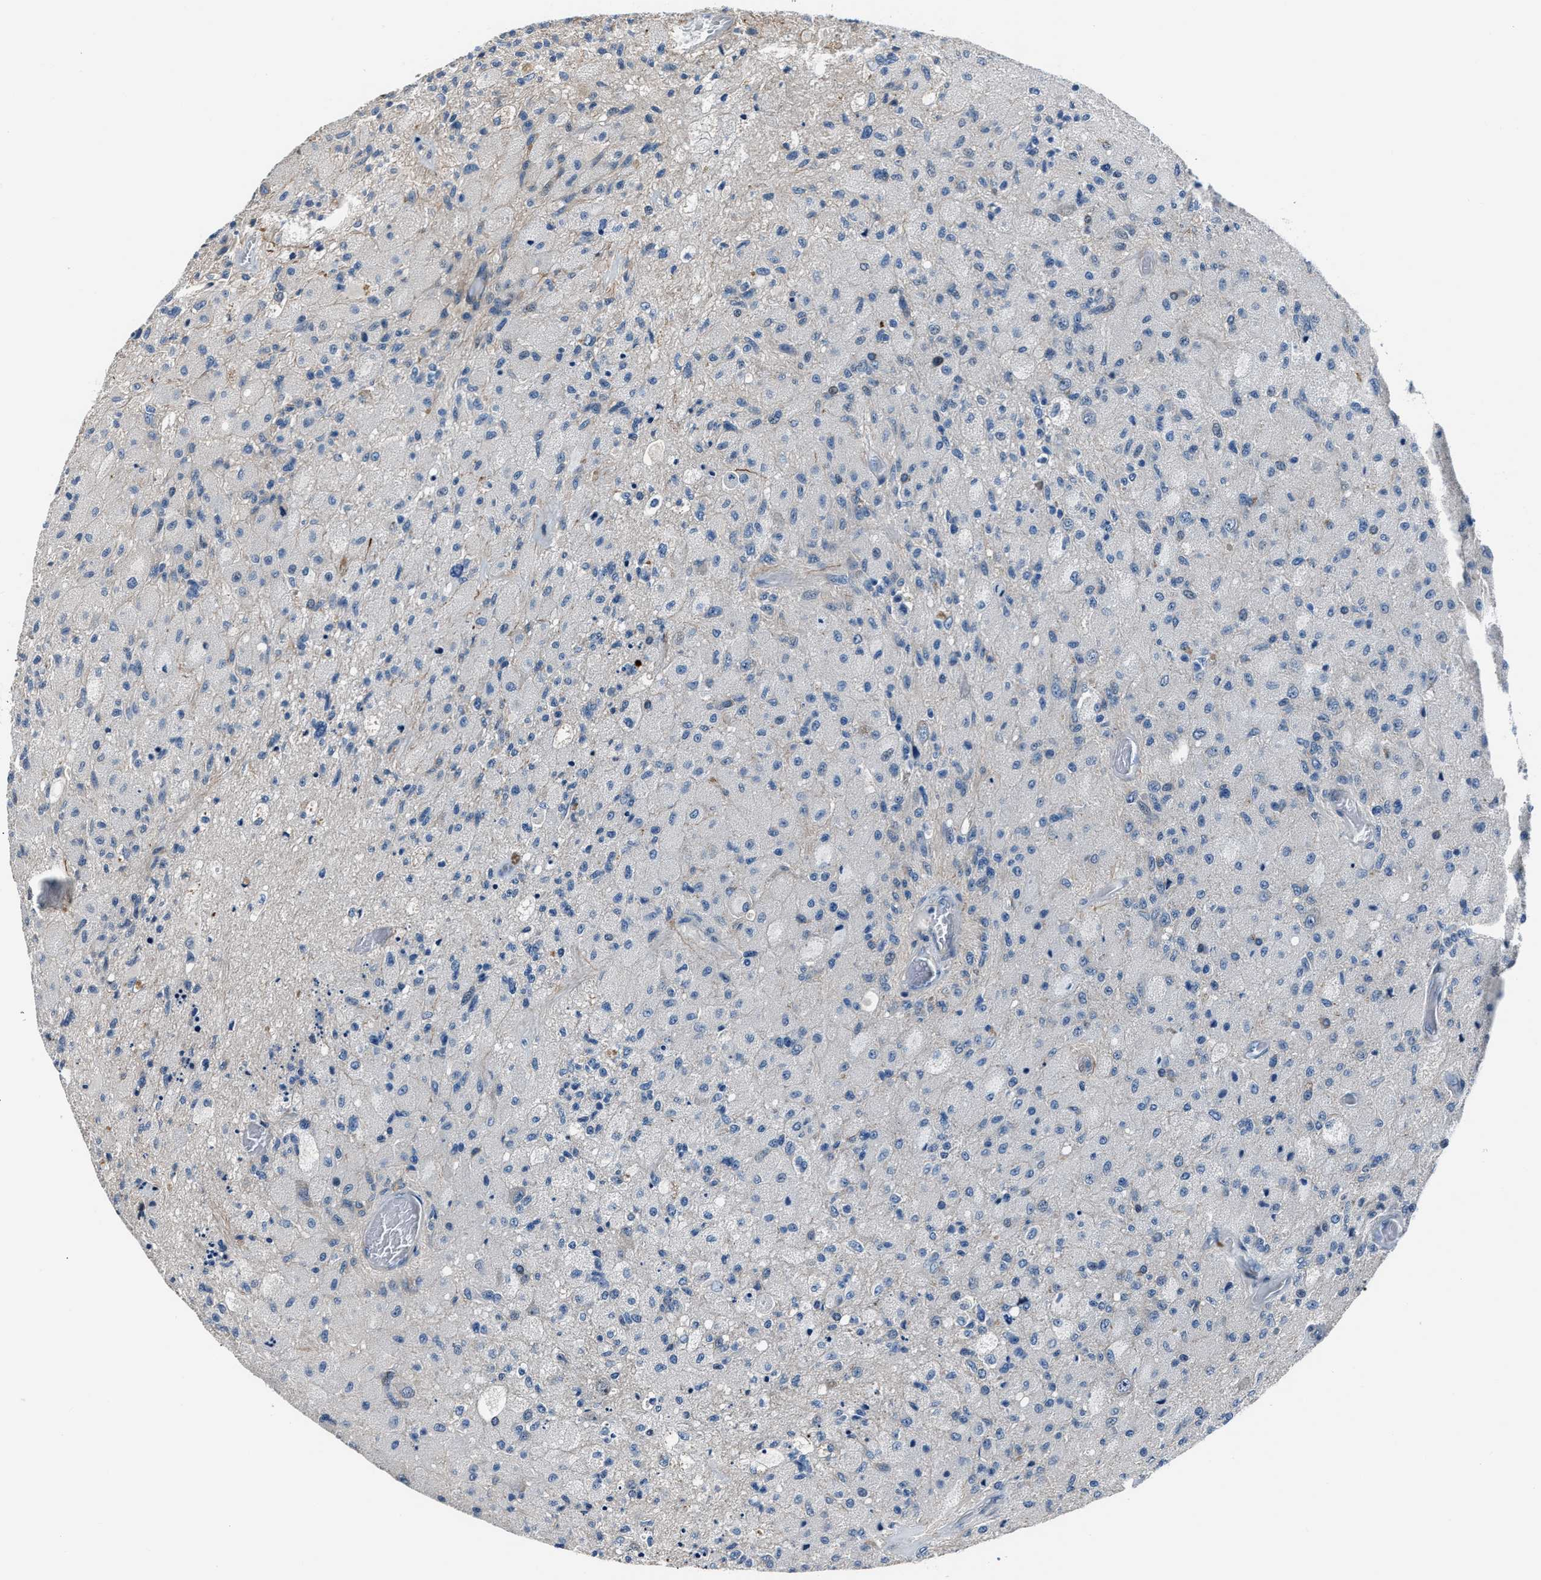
{"staining": {"intensity": "negative", "quantity": "none", "location": "none"}, "tissue": "glioma", "cell_type": "Tumor cells", "image_type": "cancer", "snomed": [{"axis": "morphology", "description": "Normal tissue, NOS"}, {"axis": "morphology", "description": "Glioma, malignant, High grade"}, {"axis": "topography", "description": "Cerebral cortex"}], "caption": "Image shows no significant protein staining in tumor cells of malignant high-grade glioma.", "gene": "MPDZ", "patient": {"sex": "male", "age": 77}}